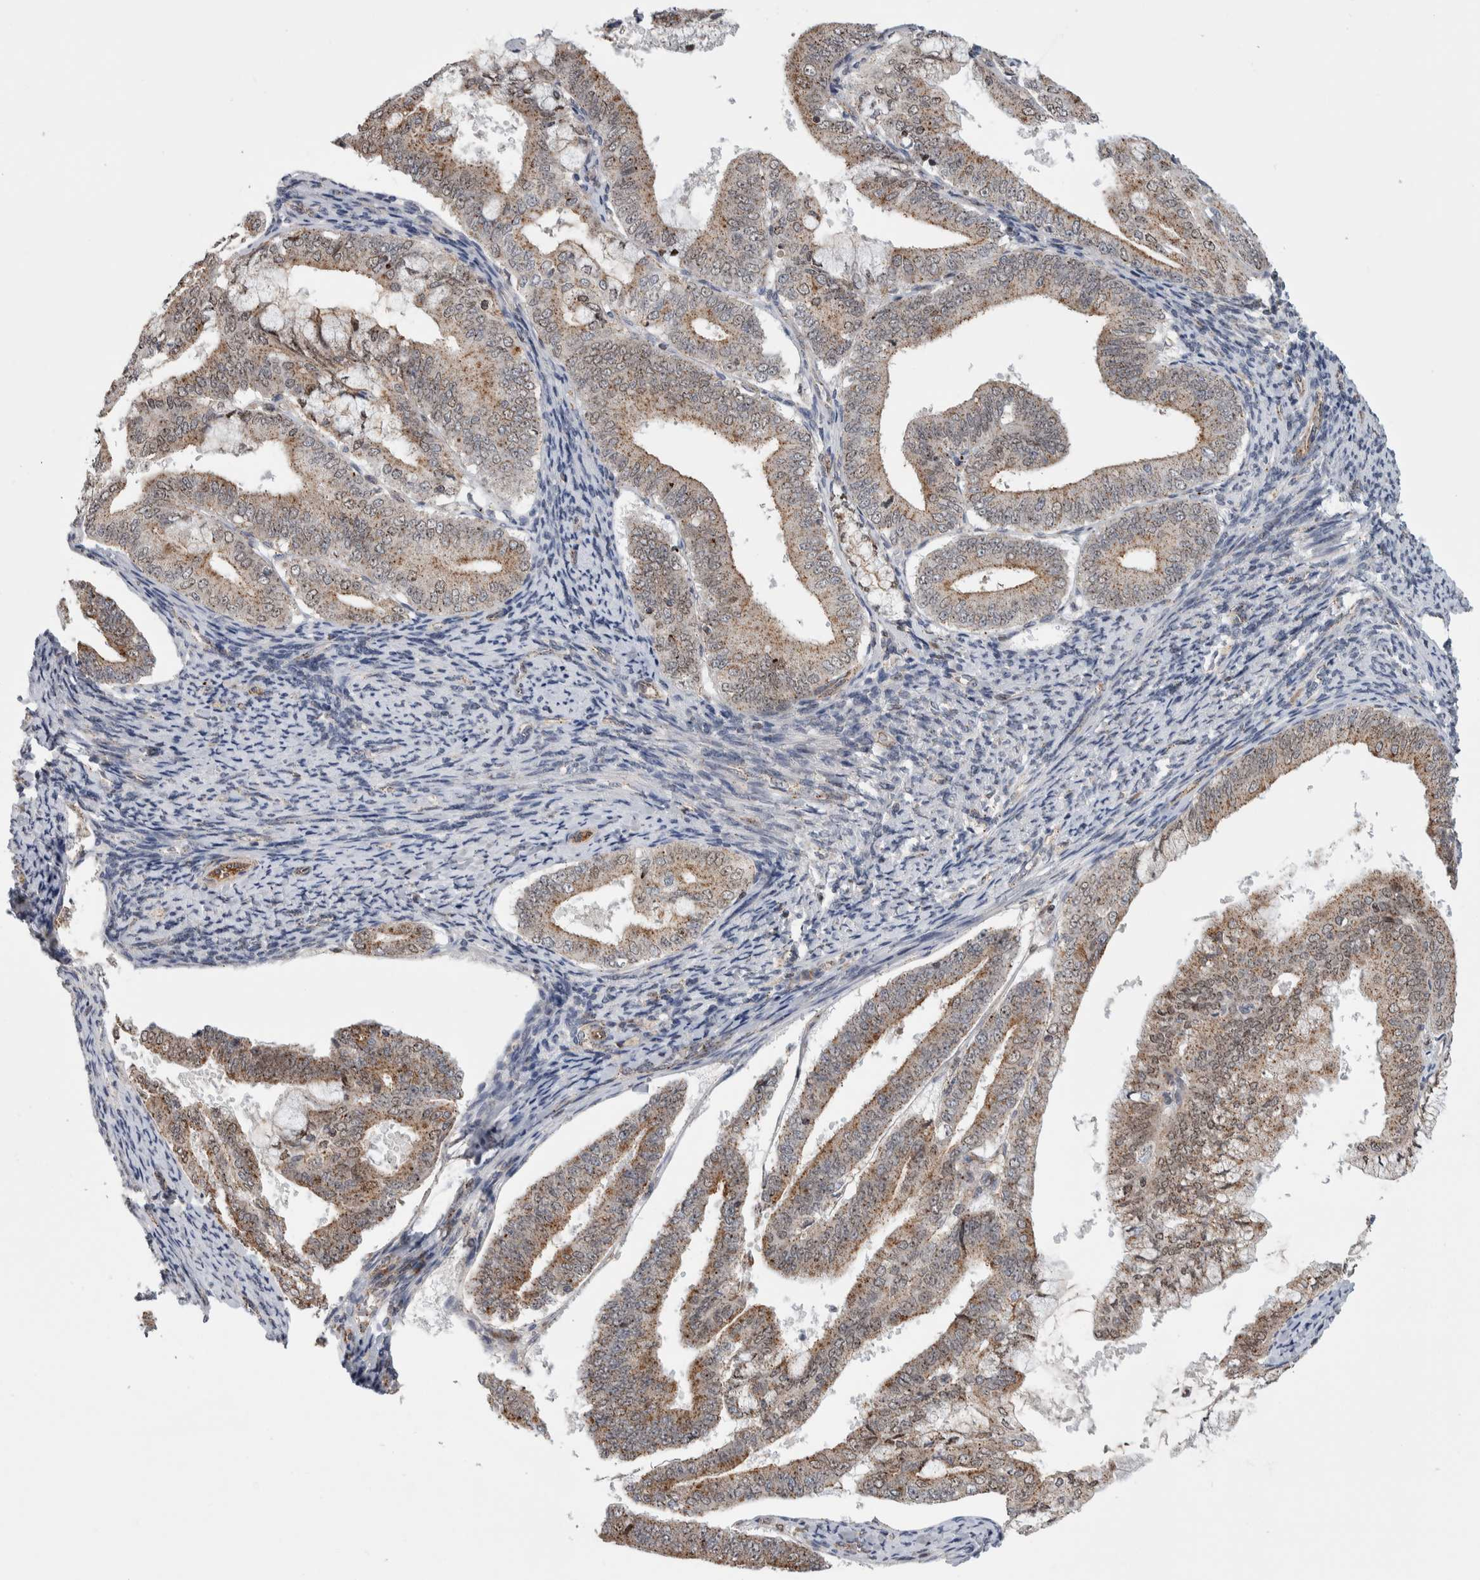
{"staining": {"intensity": "moderate", "quantity": ">75%", "location": "cytoplasmic/membranous"}, "tissue": "endometrial cancer", "cell_type": "Tumor cells", "image_type": "cancer", "snomed": [{"axis": "morphology", "description": "Adenocarcinoma, NOS"}, {"axis": "topography", "description": "Endometrium"}], "caption": "Tumor cells reveal moderate cytoplasmic/membranous positivity in about >75% of cells in endometrial adenocarcinoma.", "gene": "MSL1", "patient": {"sex": "female", "age": 63}}